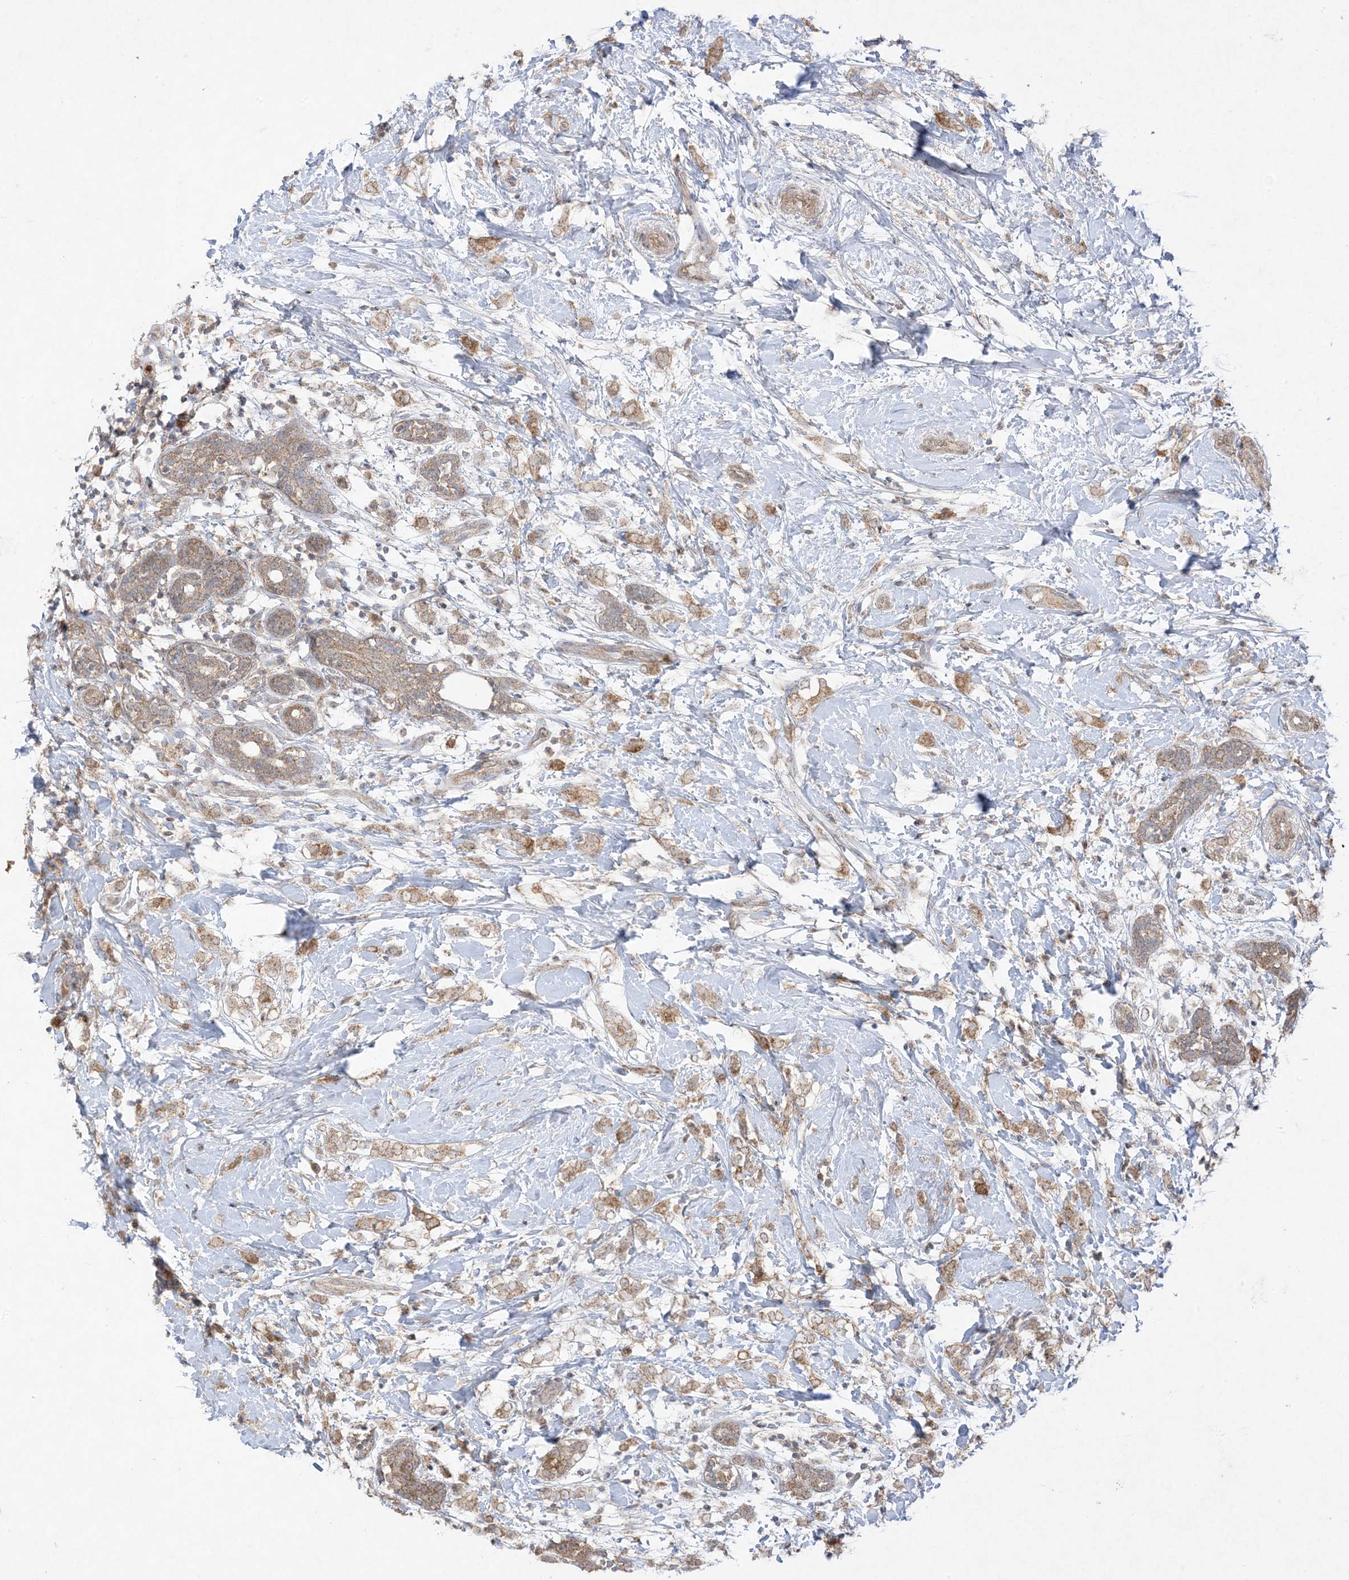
{"staining": {"intensity": "moderate", "quantity": ">75%", "location": "cytoplasmic/membranous"}, "tissue": "breast cancer", "cell_type": "Tumor cells", "image_type": "cancer", "snomed": [{"axis": "morphology", "description": "Normal tissue, NOS"}, {"axis": "morphology", "description": "Lobular carcinoma"}, {"axis": "topography", "description": "Breast"}], "caption": "Tumor cells demonstrate moderate cytoplasmic/membranous expression in approximately >75% of cells in breast lobular carcinoma.", "gene": "UBE2C", "patient": {"sex": "female", "age": 47}}